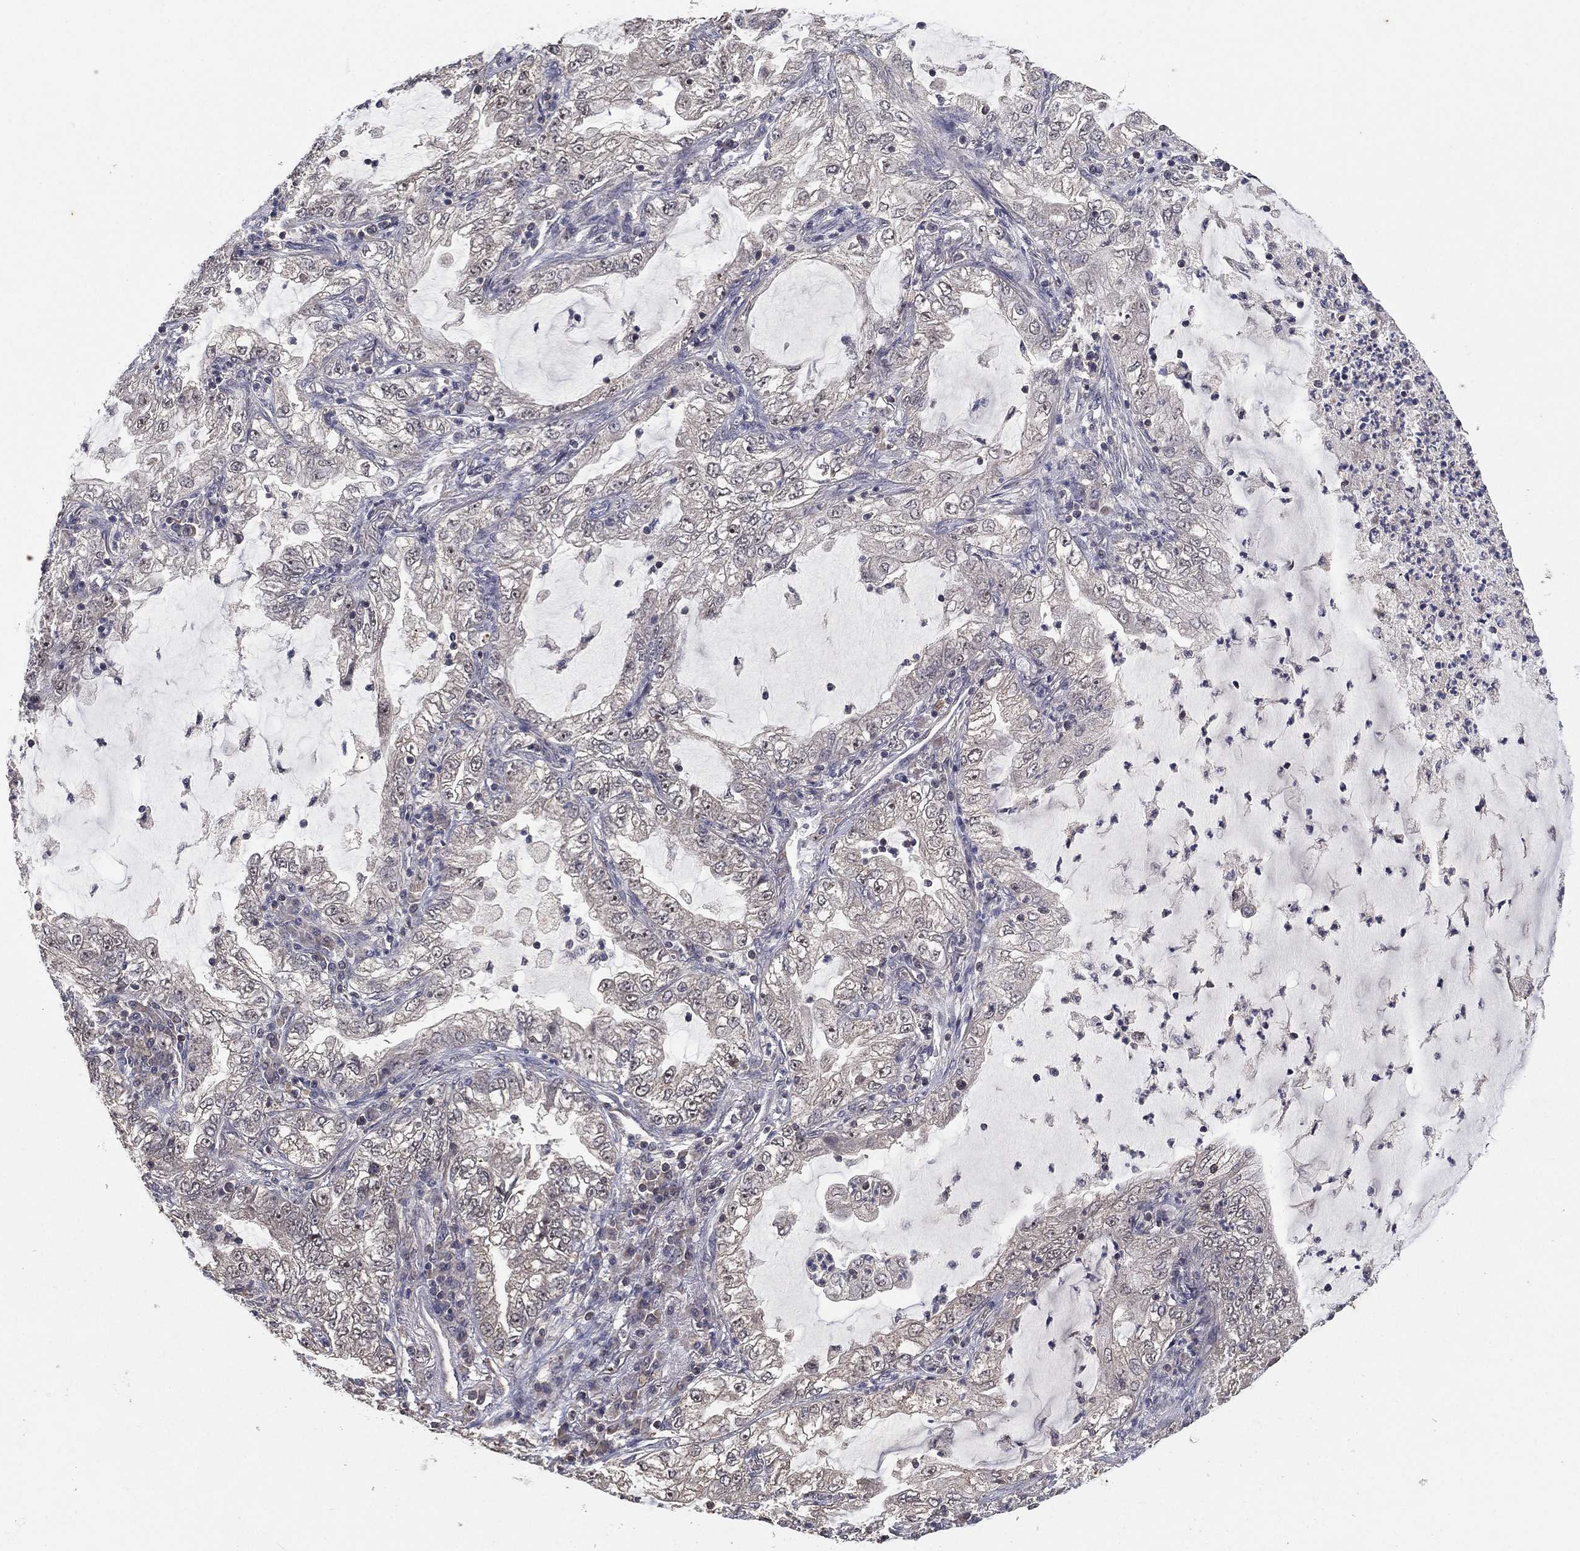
{"staining": {"intensity": "negative", "quantity": "none", "location": "none"}, "tissue": "lung cancer", "cell_type": "Tumor cells", "image_type": "cancer", "snomed": [{"axis": "morphology", "description": "Adenocarcinoma, NOS"}, {"axis": "topography", "description": "Lung"}], "caption": "IHC of human lung cancer exhibits no positivity in tumor cells. (DAB immunohistochemistry, high magnification).", "gene": "NELFCD", "patient": {"sex": "female", "age": 73}}